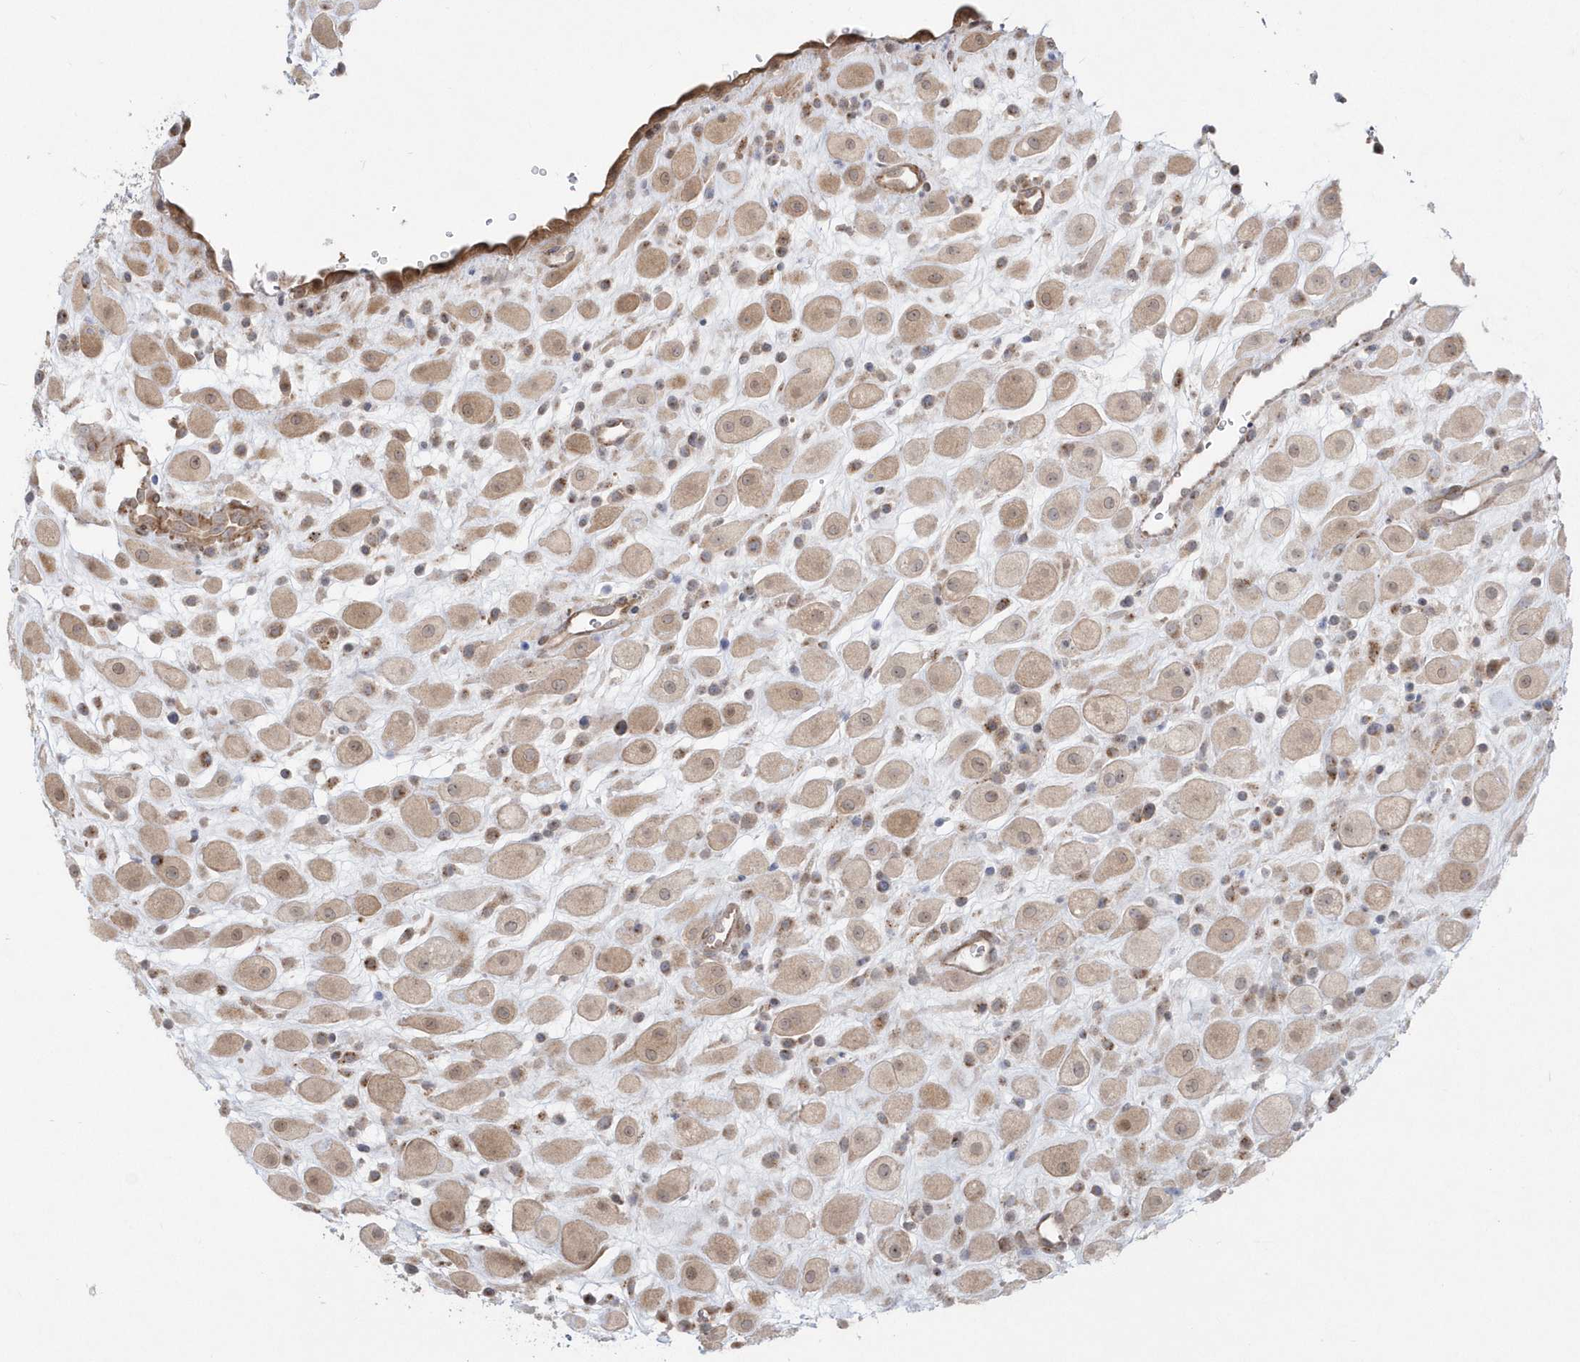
{"staining": {"intensity": "weak", "quantity": ">75%", "location": "cytoplasmic/membranous,nuclear"}, "tissue": "placenta", "cell_type": "Decidual cells", "image_type": "normal", "snomed": [{"axis": "morphology", "description": "Normal tissue, NOS"}, {"axis": "topography", "description": "Placenta"}], "caption": "Decidual cells exhibit low levels of weak cytoplasmic/membranous,nuclear positivity in approximately >75% of cells in unremarkable placenta.", "gene": "DHX57", "patient": {"sex": "female", "age": 35}}